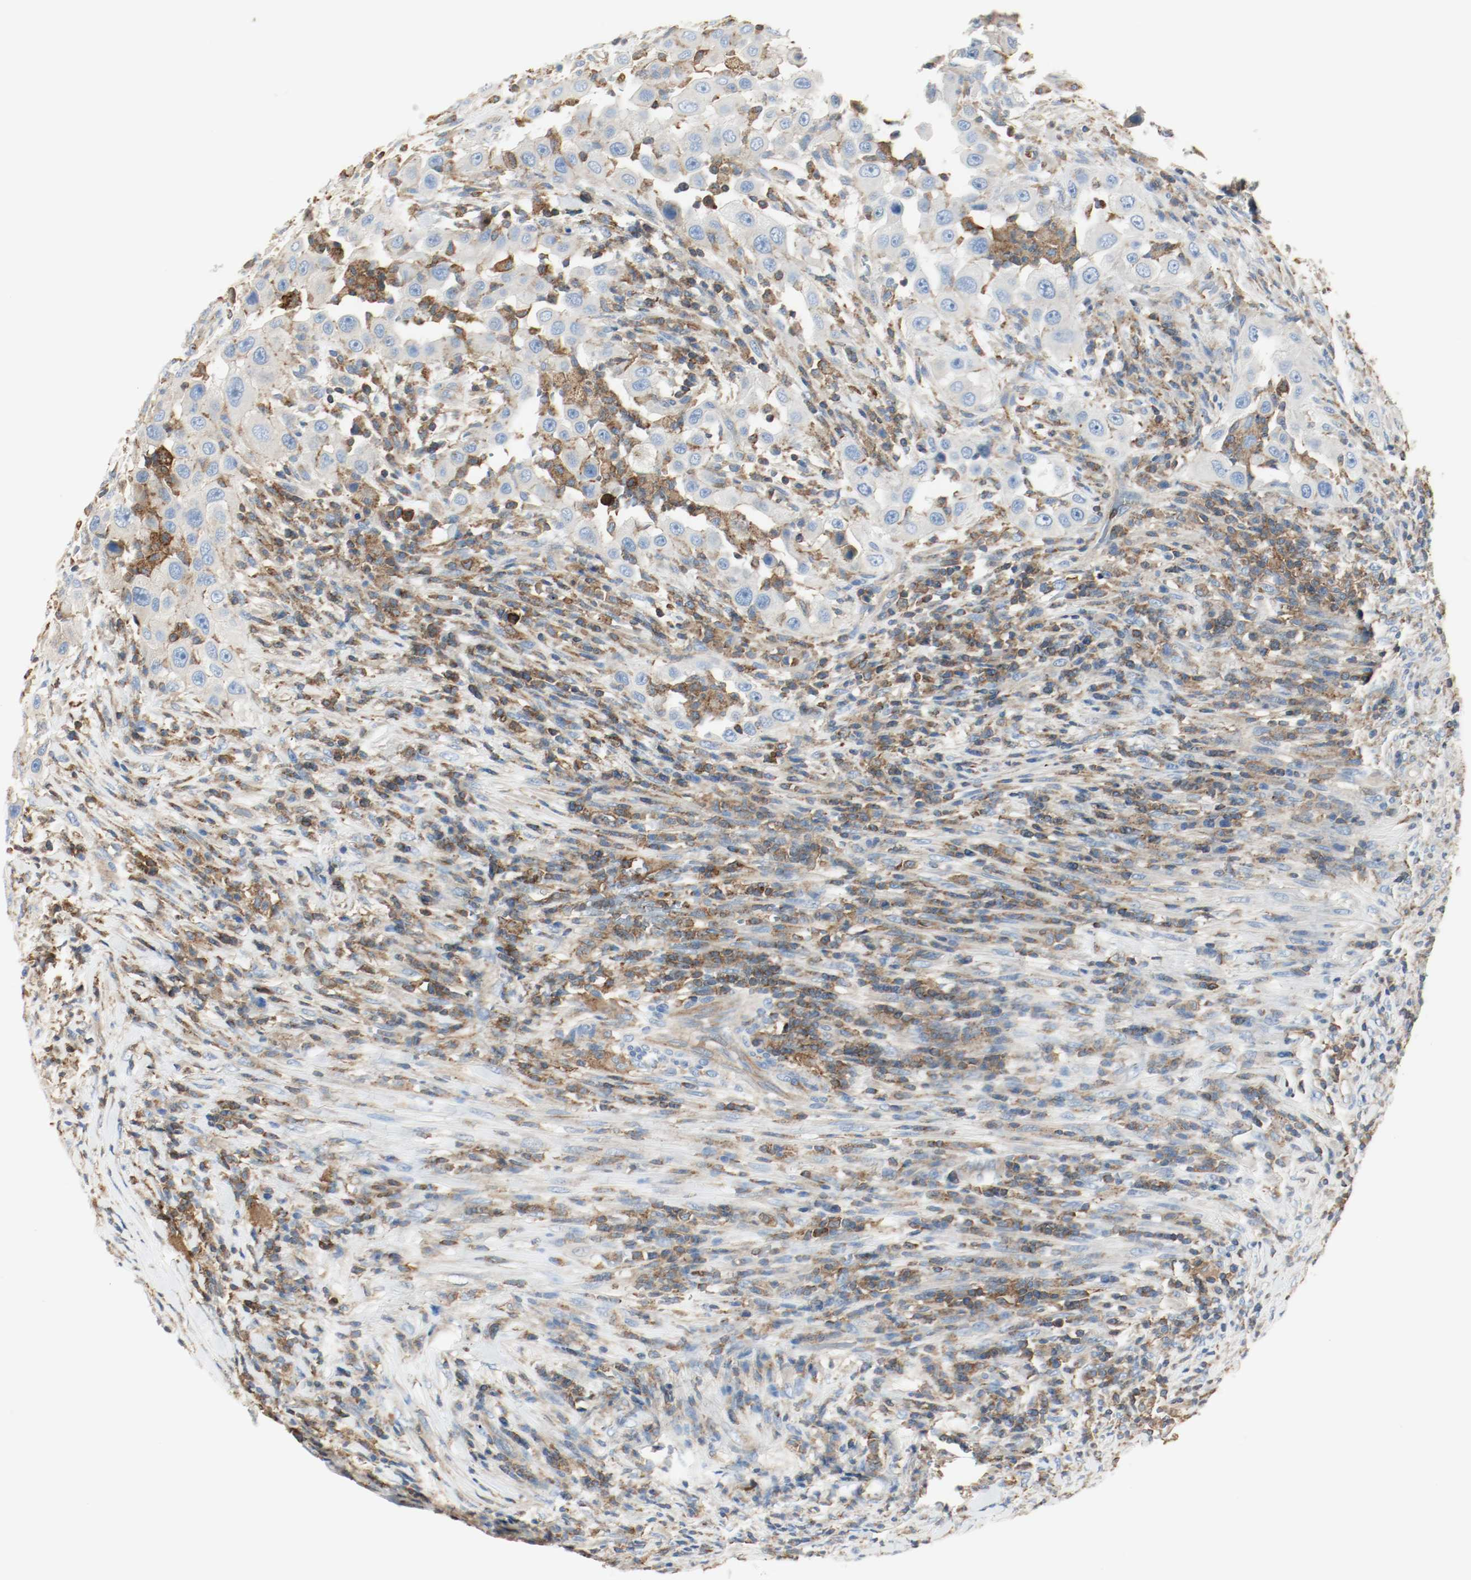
{"staining": {"intensity": "weak", "quantity": "25%-75%", "location": "cytoplasmic/membranous"}, "tissue": "head and neck cancer", "cell_type": "Tumor cells", "image_type": "cancer", "snomed": [{"axis": "morphology", "description": "Carcinoma, NOS"}, {"axis": "topography", "description": "Head-Neck"}], "caption": "Immunohistochemical staining of human head and neck cancer demonstrates low levels of weak cytoplasmic/membranous protein staining in approximately 25%-75% of tumor cells.", "gene": "ARPC1B", "patient": {"sex": "male", "age": 87}}